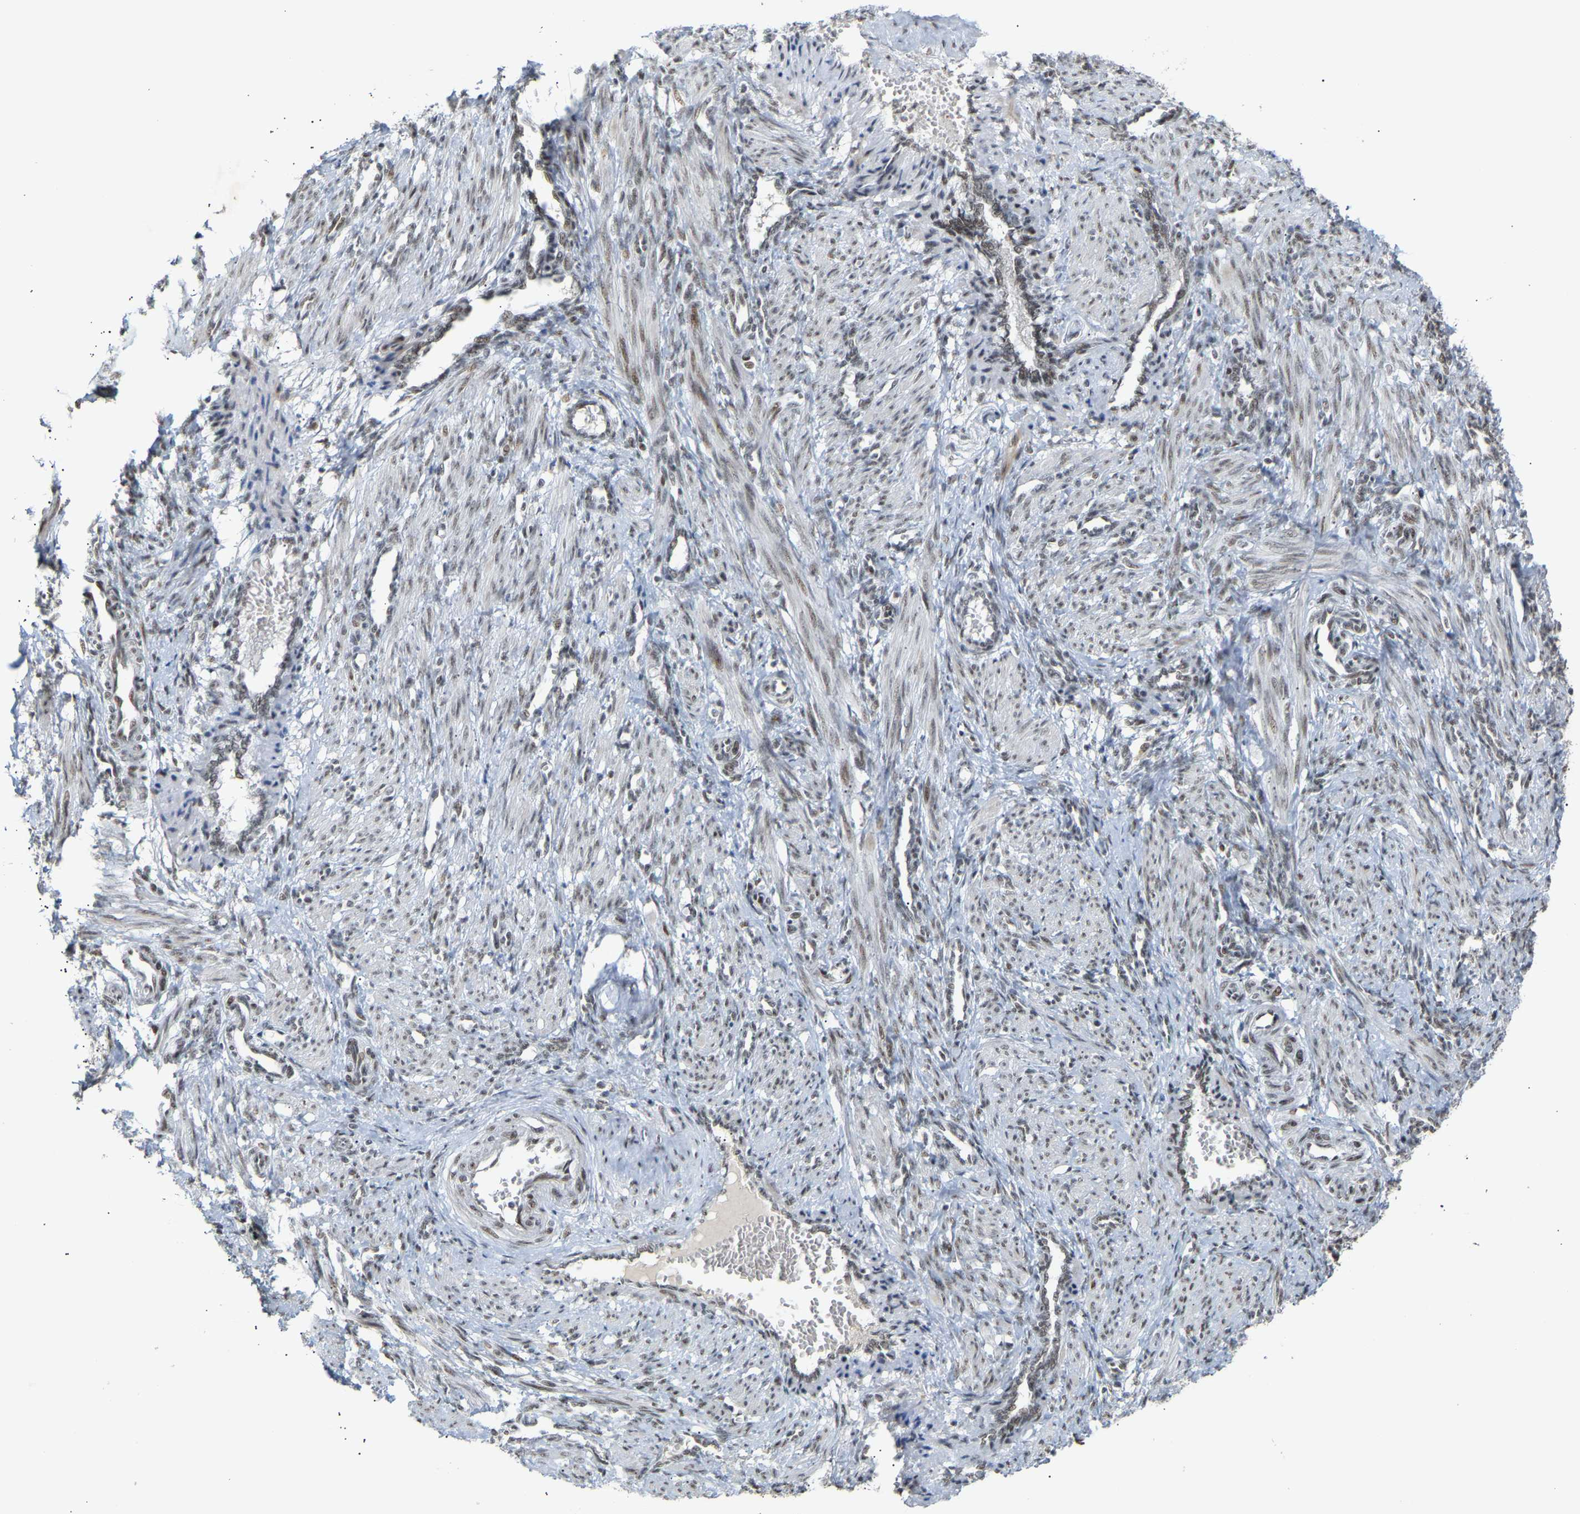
{"staining": {"intensity": "weak", "quantity": "<25%", "location": "nuclear"}, "tissue": "smooth muscle", "cell_type": "Smooth muscle cells", "image_type": "normal", "snomed": [{"axis": "morphology", "description": "Normal tissue, NOS"}, {"axis": "topography", "description": "Endometrium"}], "caption": "The micrograph shows no staining of smooth muscle cells in benign smooth muscle.", "gene": "NELFB", "patient": {"sex": "female", "age": 33}}